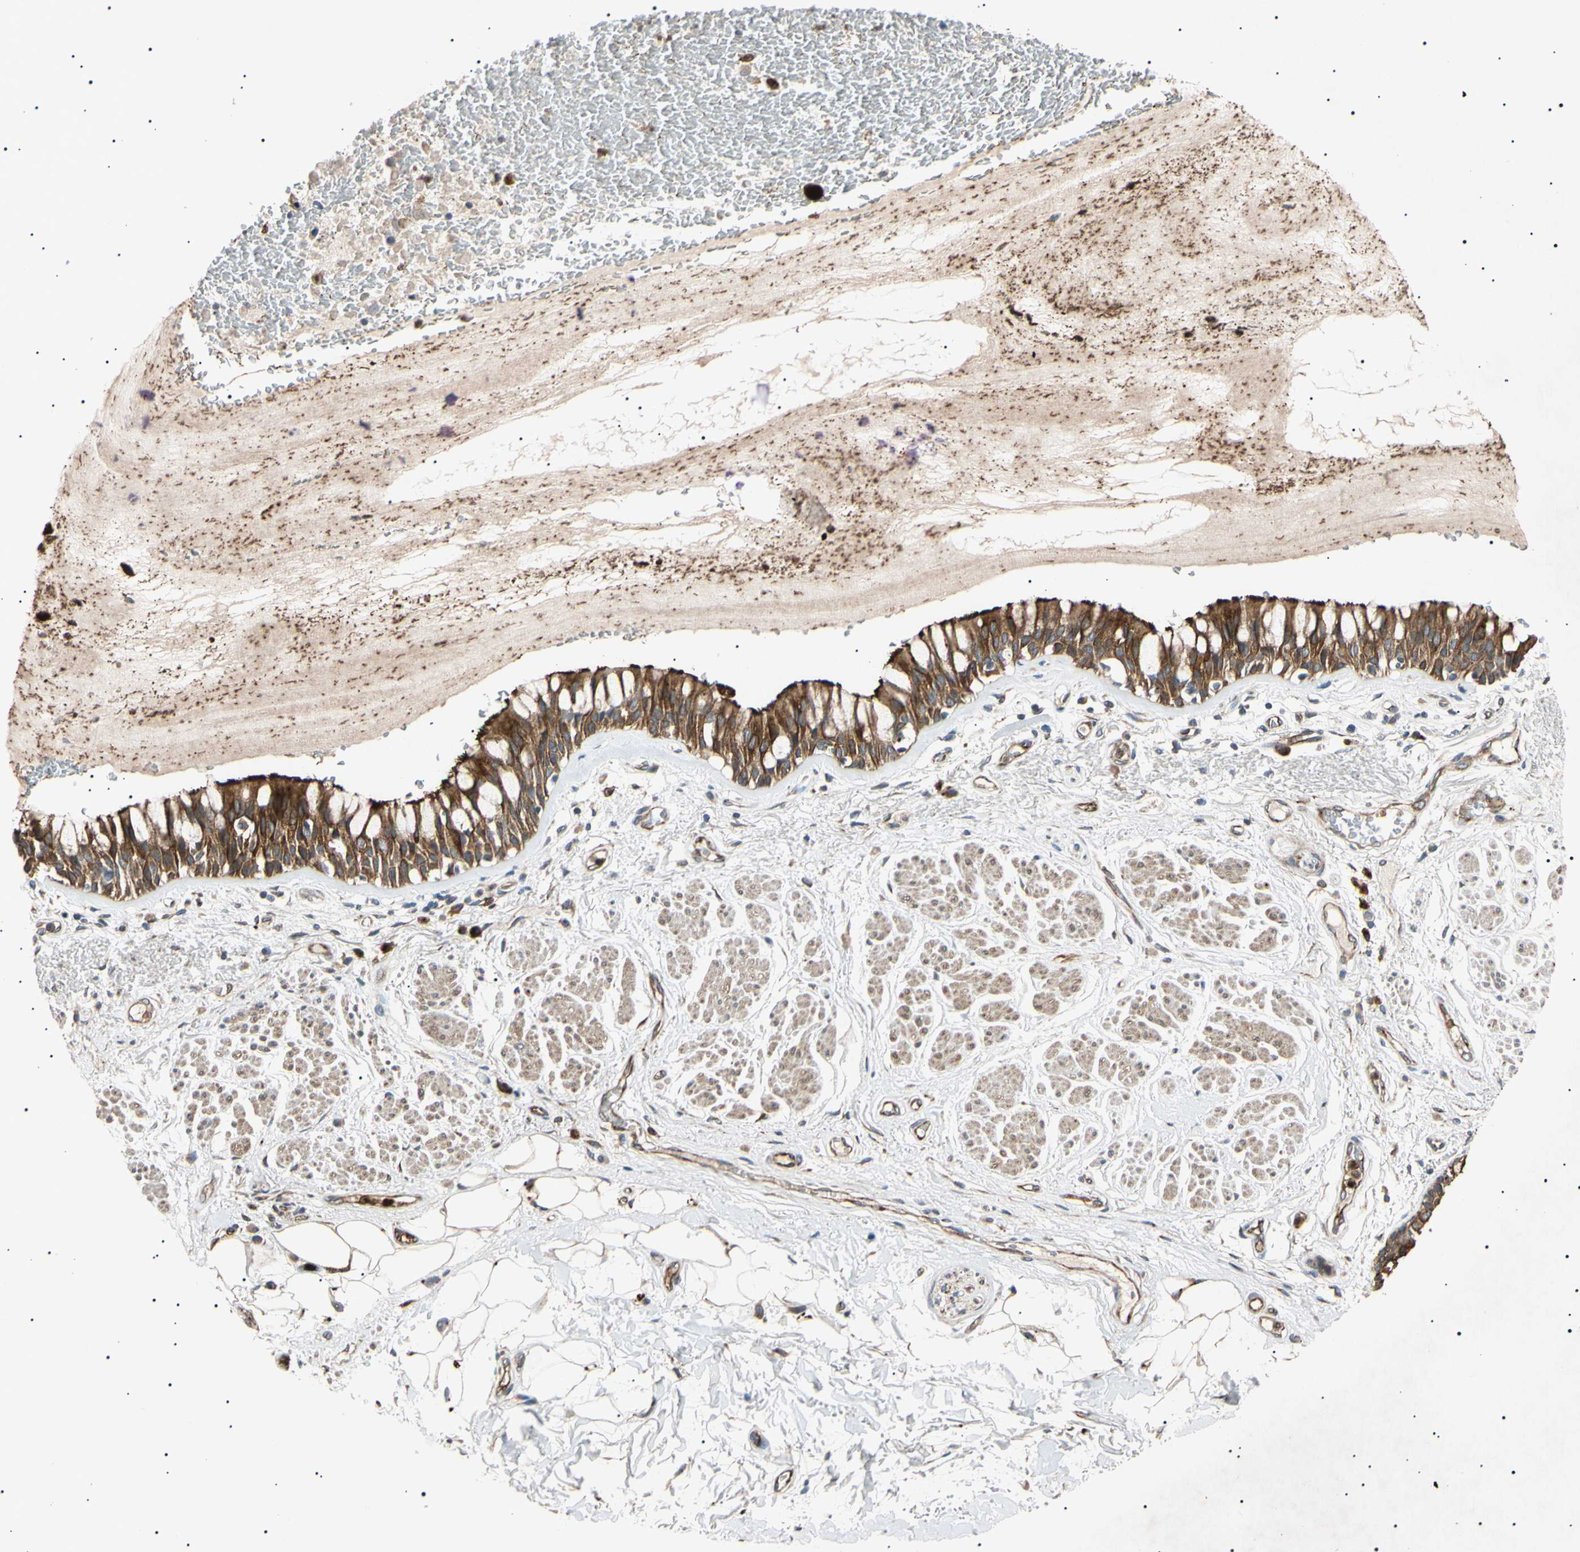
{"staining": {"intensity": "moderate", "quantity": ">75%", "location": "cytoplasmic/membranous"}, "tissue": "bronchus", "cell_type": "Respiratory epithelial cells", "image_type": "normal", "snomed": [{"axis": "morphology", "description": "Normal tissue, NOS"}, {"axis": "topography", "description": "Bronchus"}], "caption": "Immunohistochemistry (DAB) staining of benign human bronchus demonstrates moderate cytoplasmic/membranous protein expression in approximately >75% of respiratory epithelial cells. Immunohistochemistry stains the protein in brown and the nuclei are stained blue.", "gene": "TUBB4A", "patient": {"sex": "male", "age": 66}}